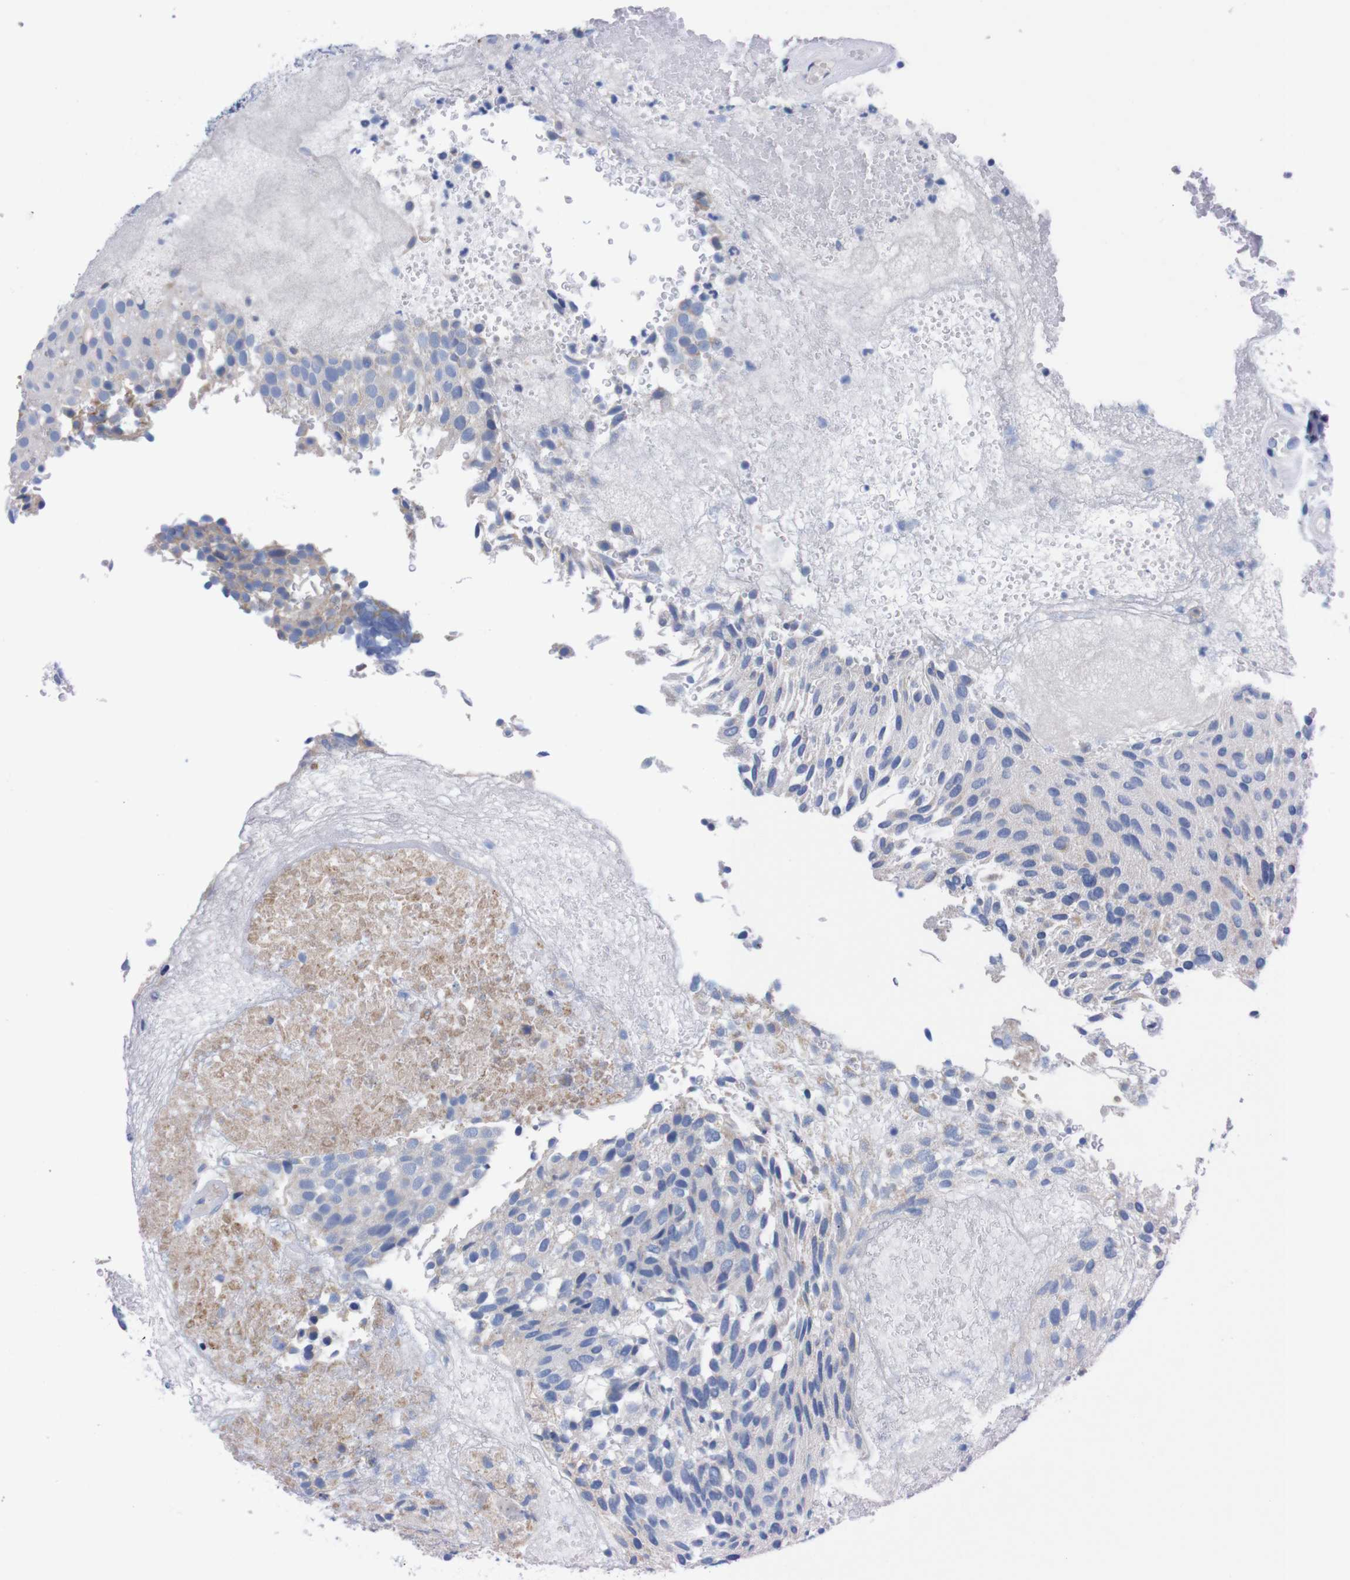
{"staining": {"intensity": "negative", "quantity": "none", "location": "none"}, "tissue": "urothelial cancer", "cell_type": "Tumor cells", "image_type": "cancer", "snomed": [{"axis": "morphology", "description": "Urothelial carcinoma, Low grade"}, {"axis": "topography", "description": "Urinary bladder"}], "caption": "Immunohistochemical staining of human urothelial cancer reveals no significant staining in tumor cells. Brightfield microscopy of IHC stained with DAB (3,3'-diaminobenzidine) (brown) and hematoxylin (blue), captured at high magnification.", "gene": "FAM210A", "patient": {"sex": "male", "age": 78}}